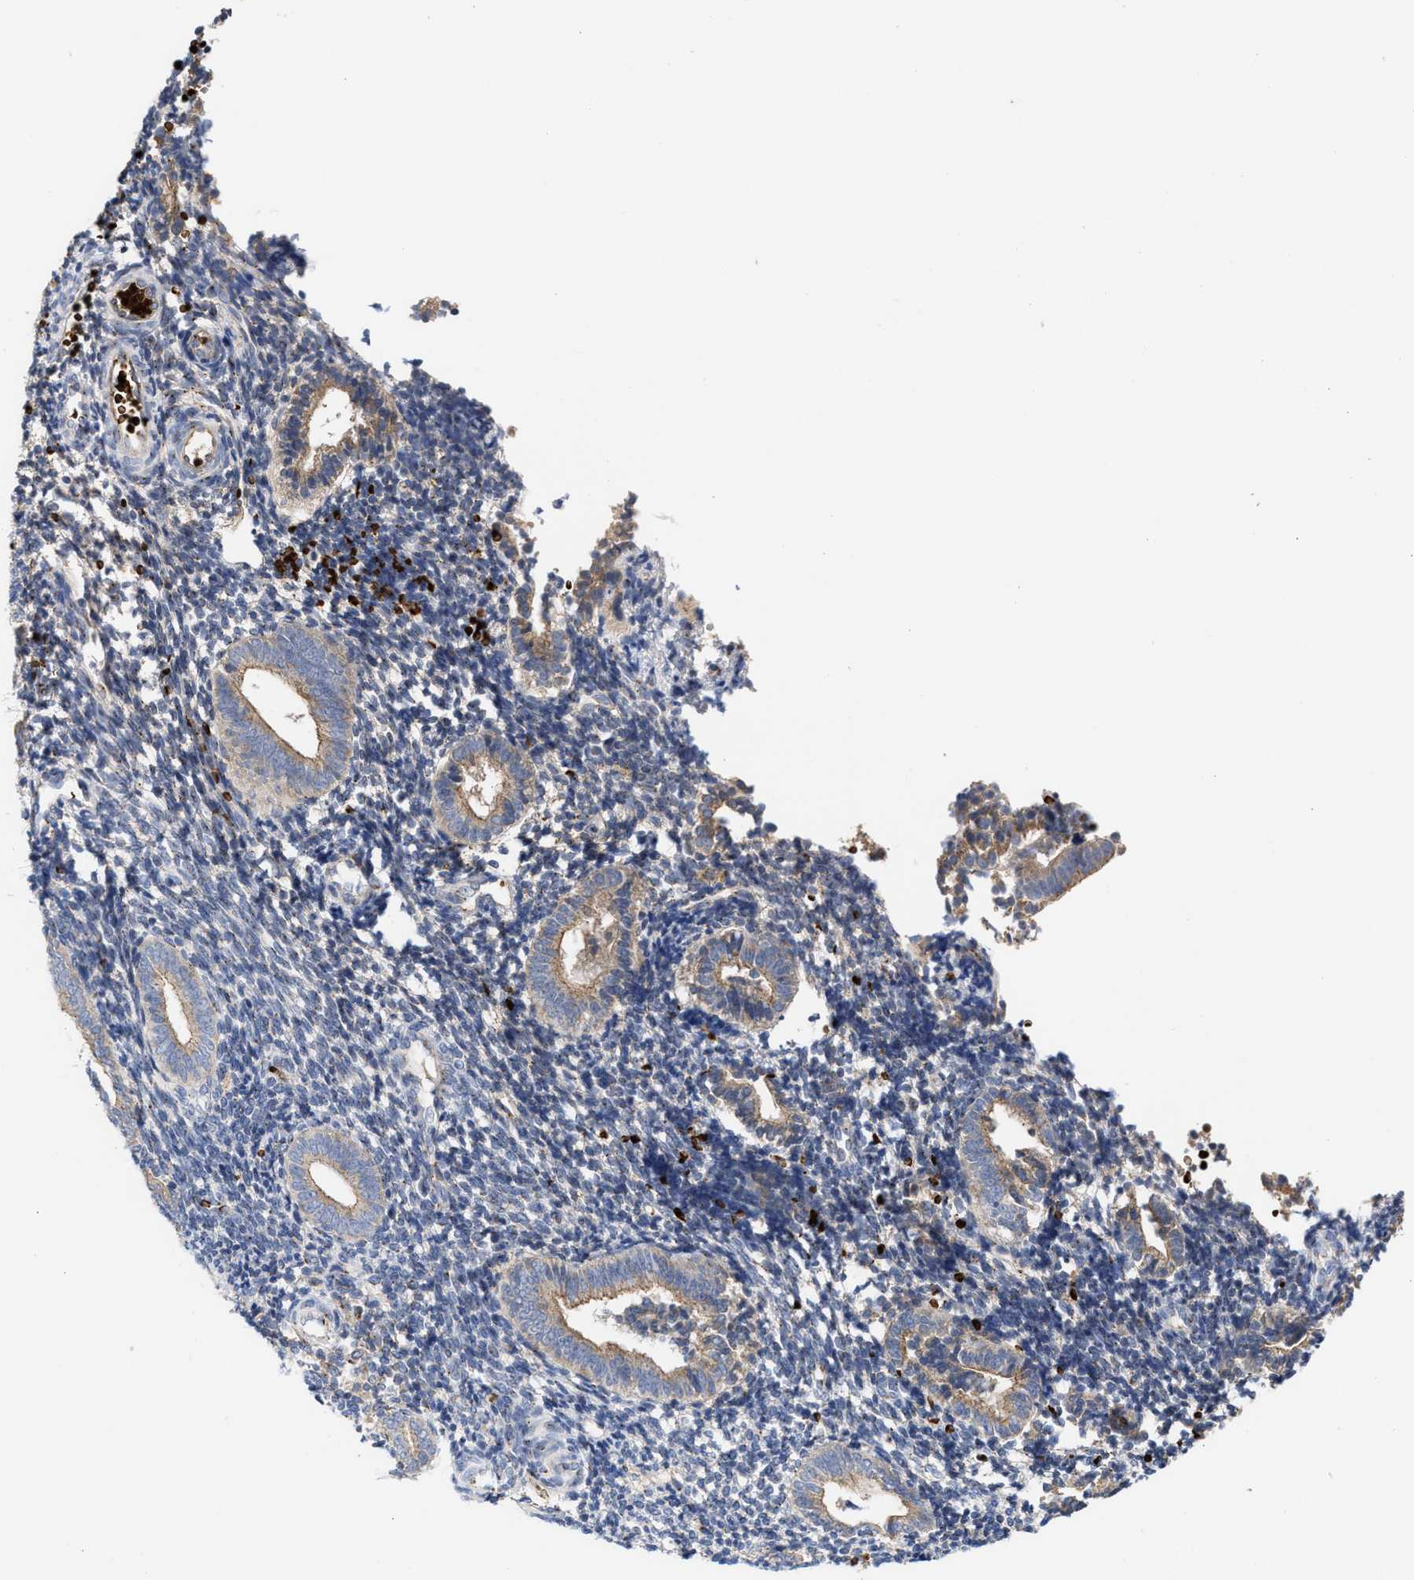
{"staining": {"intensity": "moderate", "quantity": ">75%", "location": "cytoplasmic/membranous"}, "tissue": "endometrium", "cell_type": "Cells in endometrial stroma", "image_type": "normal", "snomed": [{"axis": "morphology", "description": "Normal tissue, NOS"}, {"axis": "topography", "description": "Uterus"}, {"axis": "topography", "description": "Endometrium"}], "caption": "Immunohistochemical staining of unremarkable human endometrium exhibits medium levels of moderate cytoplasmic/membranous expression in approximately >75% of cells in endometrial stroma.", "gene": "CCL2", "patient": {"sex": "female", "age": 33}}